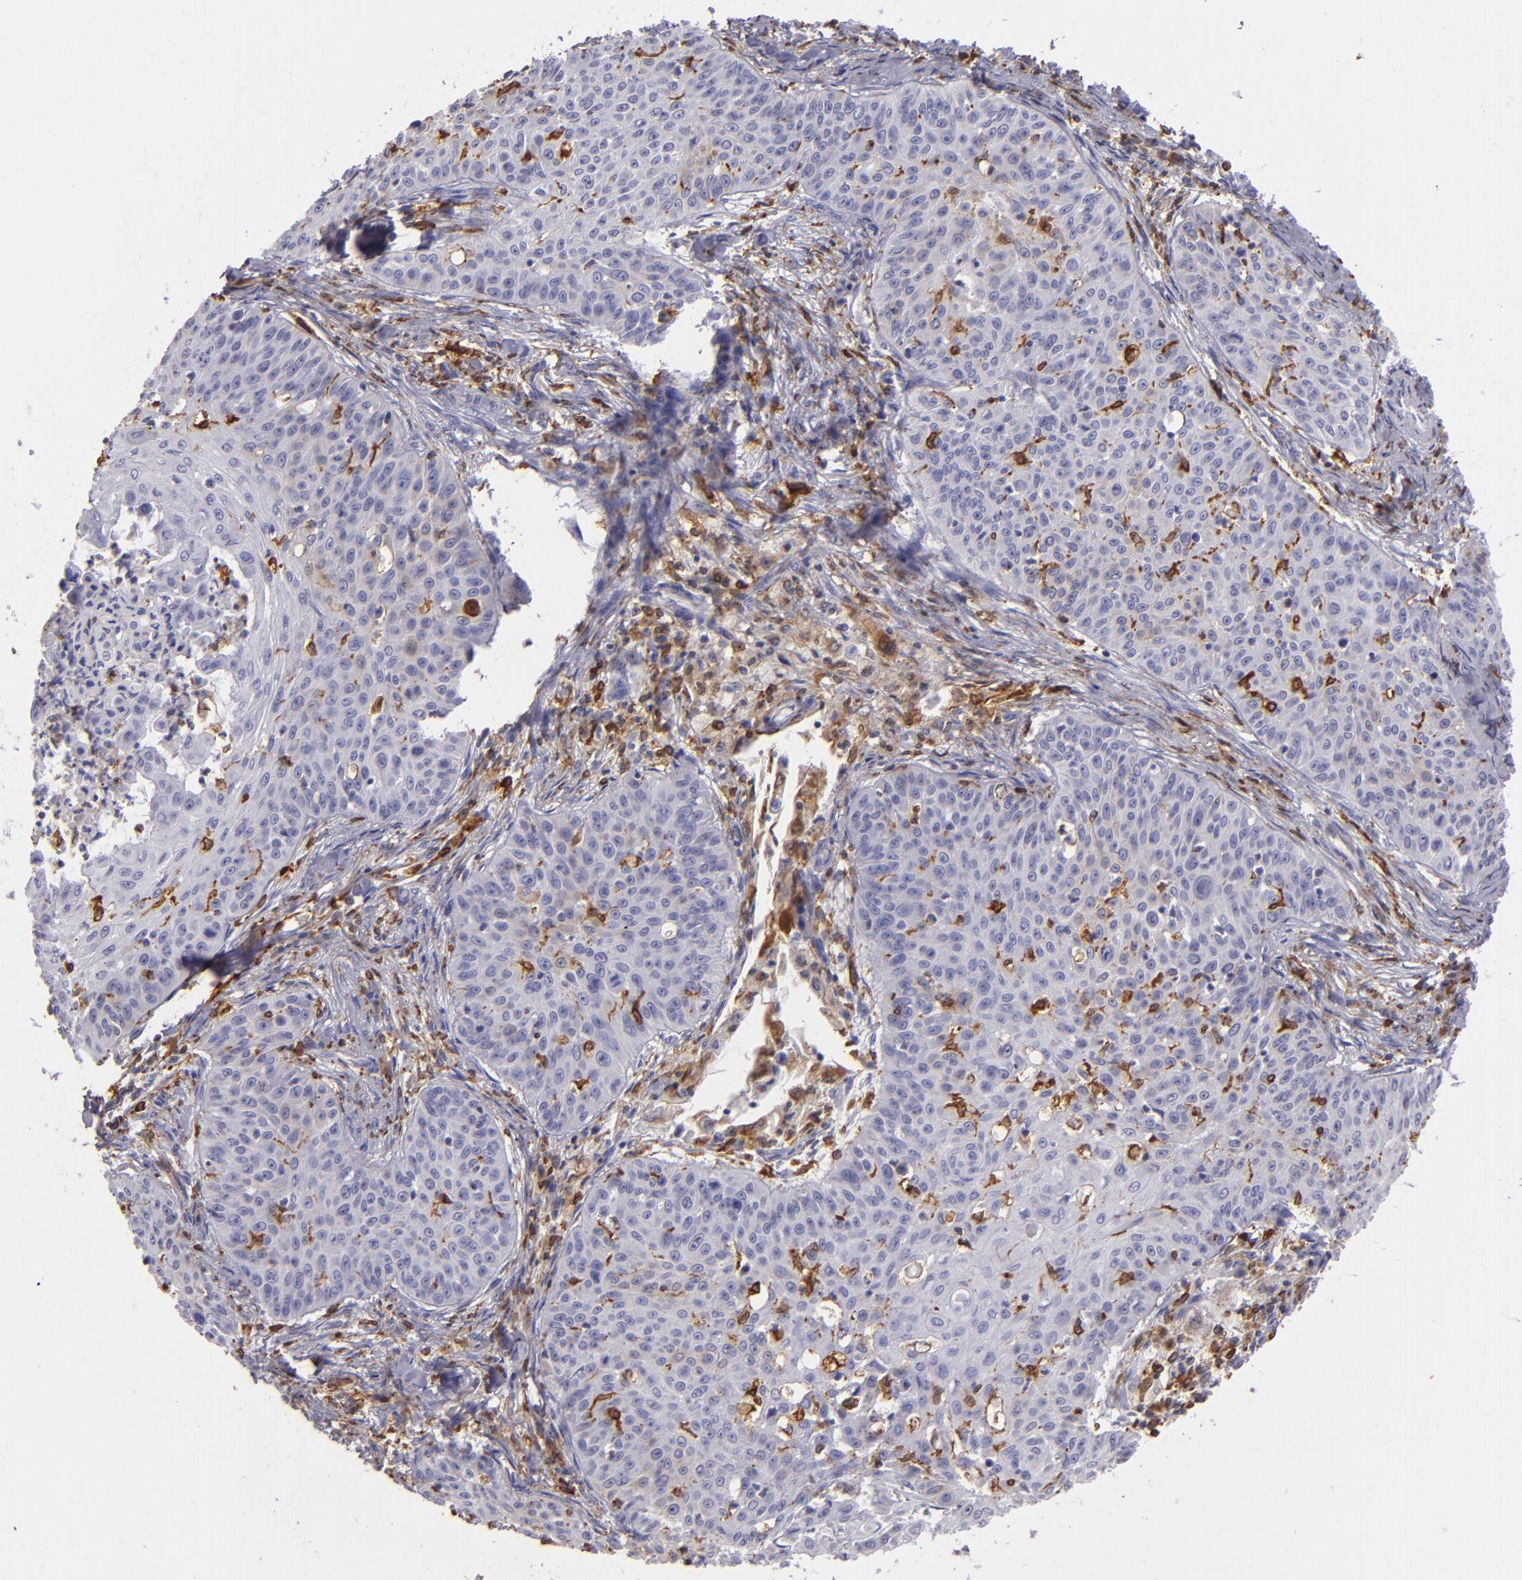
{"staining": {"intensity": "moderate", "quantity": "<25%", "location": "cytoplasmic/membranous"}, "tissue": "skin cancer", "cell_type": "Tumor cells", "image_type": "cancer", "snomed": [{"axis": "morphology", "description": "Squamous cell carcinoma, NOS"}, {"axis": "topography", "description": "Skin"}], "caption": "A brown stain highlights moderate cytoplasmic/membranous staining of a protein in skin squamous cell carcinoma tumor cells. Immunohistochemistry stains the protein in brown and the nuclei are stained blue.", "gene": "CD74", "patient": {"sex": "male", "age": 82}}